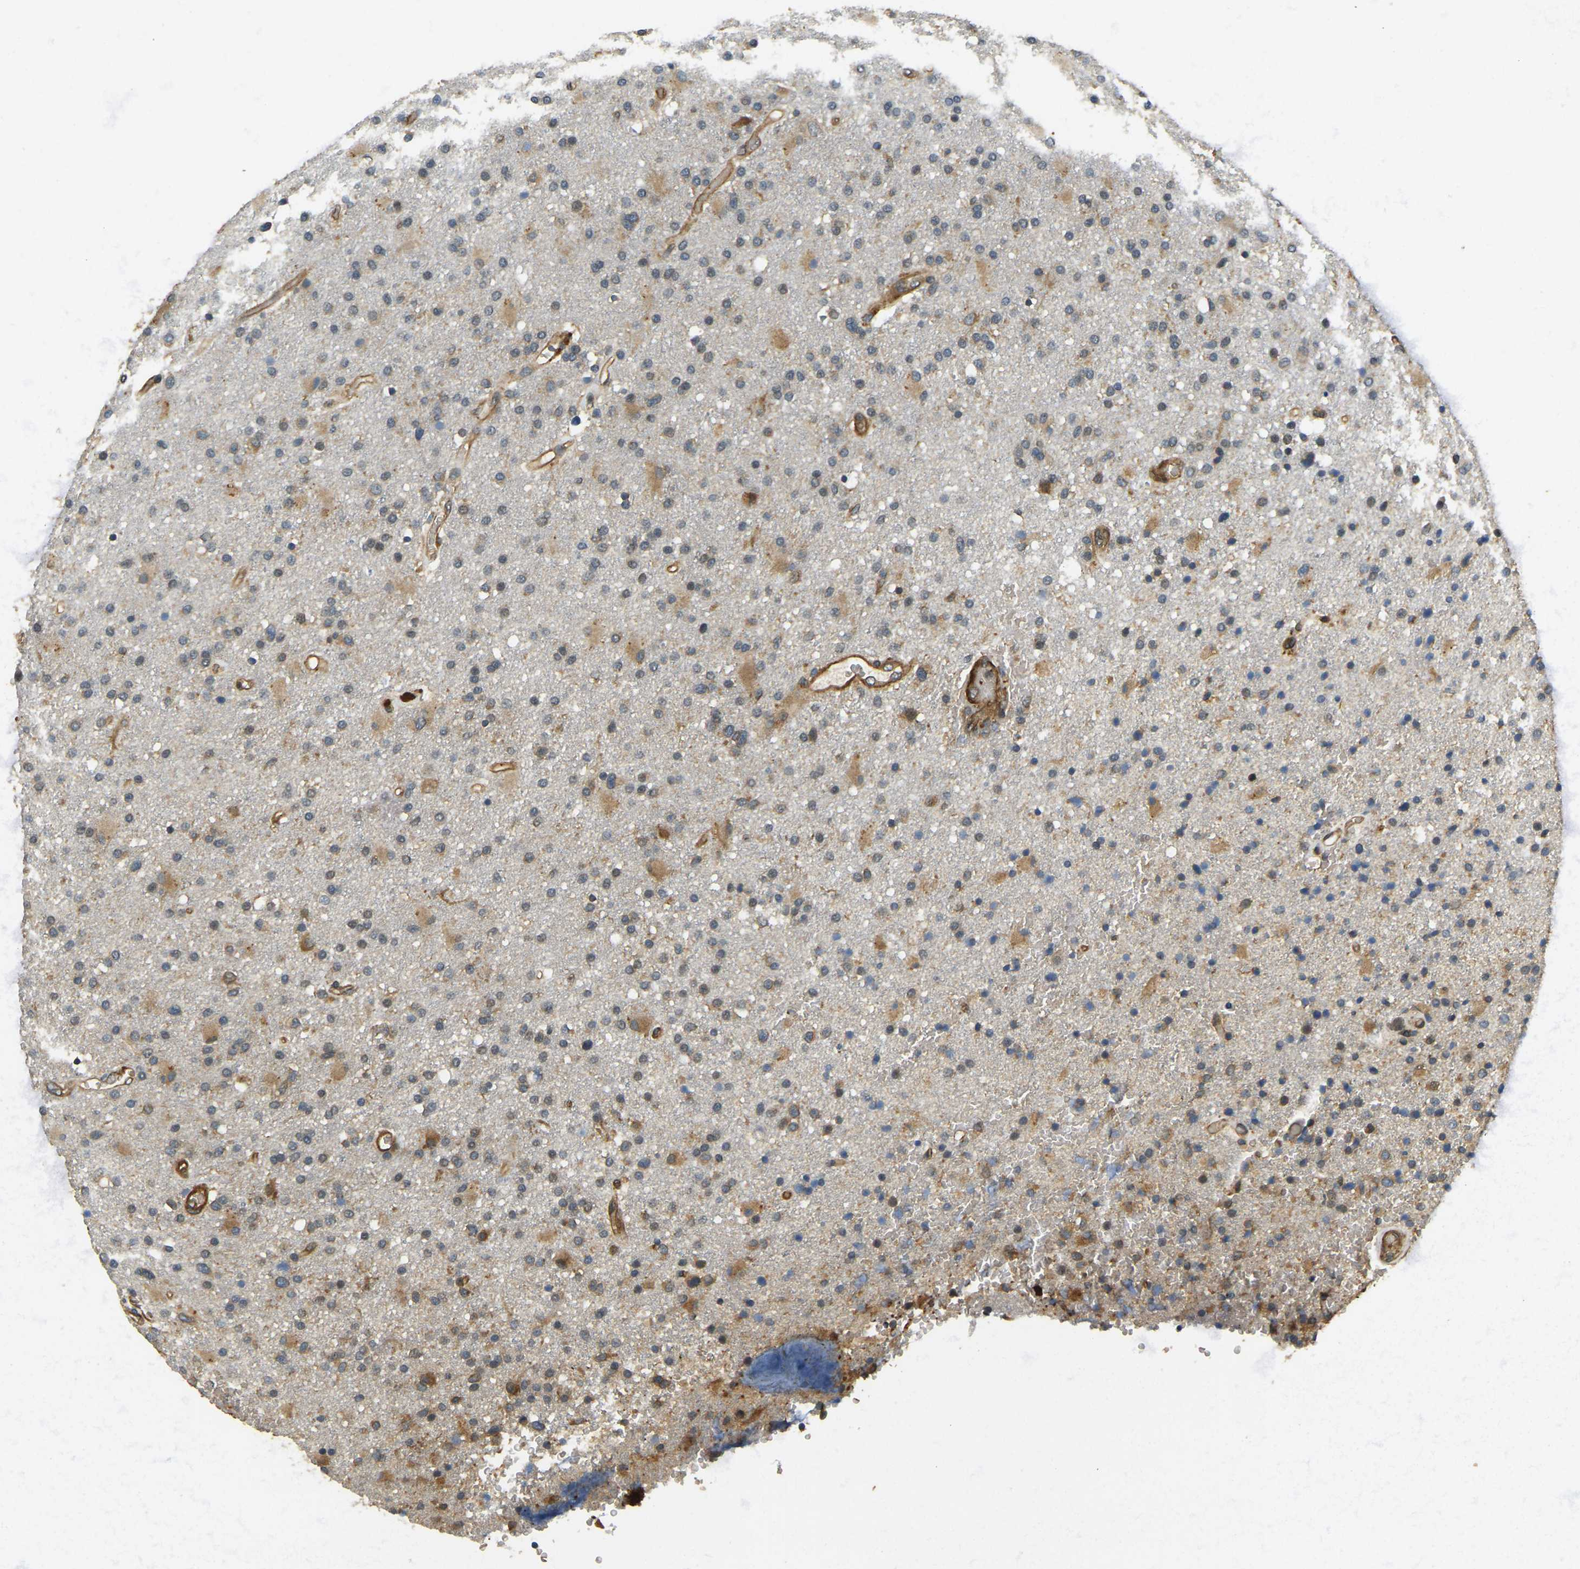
{"staining": {"intensity": "moderate", "quantity": "<25%", "location": "cytoplasmic/membranous"}, "tissue": "glioma", "cell_type": "Tumor cells", "image_type": "cancer", "snomed": [{"axis": "morphology", "description": "Glioma, malignant, High grade"}, {"axis": "topography", "description": "Brain"}], "caption": "Human glioma stained with a protein marker shows moderate staining in tumor cells.", "gene": "ERGIC1", "patient": {"sex": "male", "age": 72}}